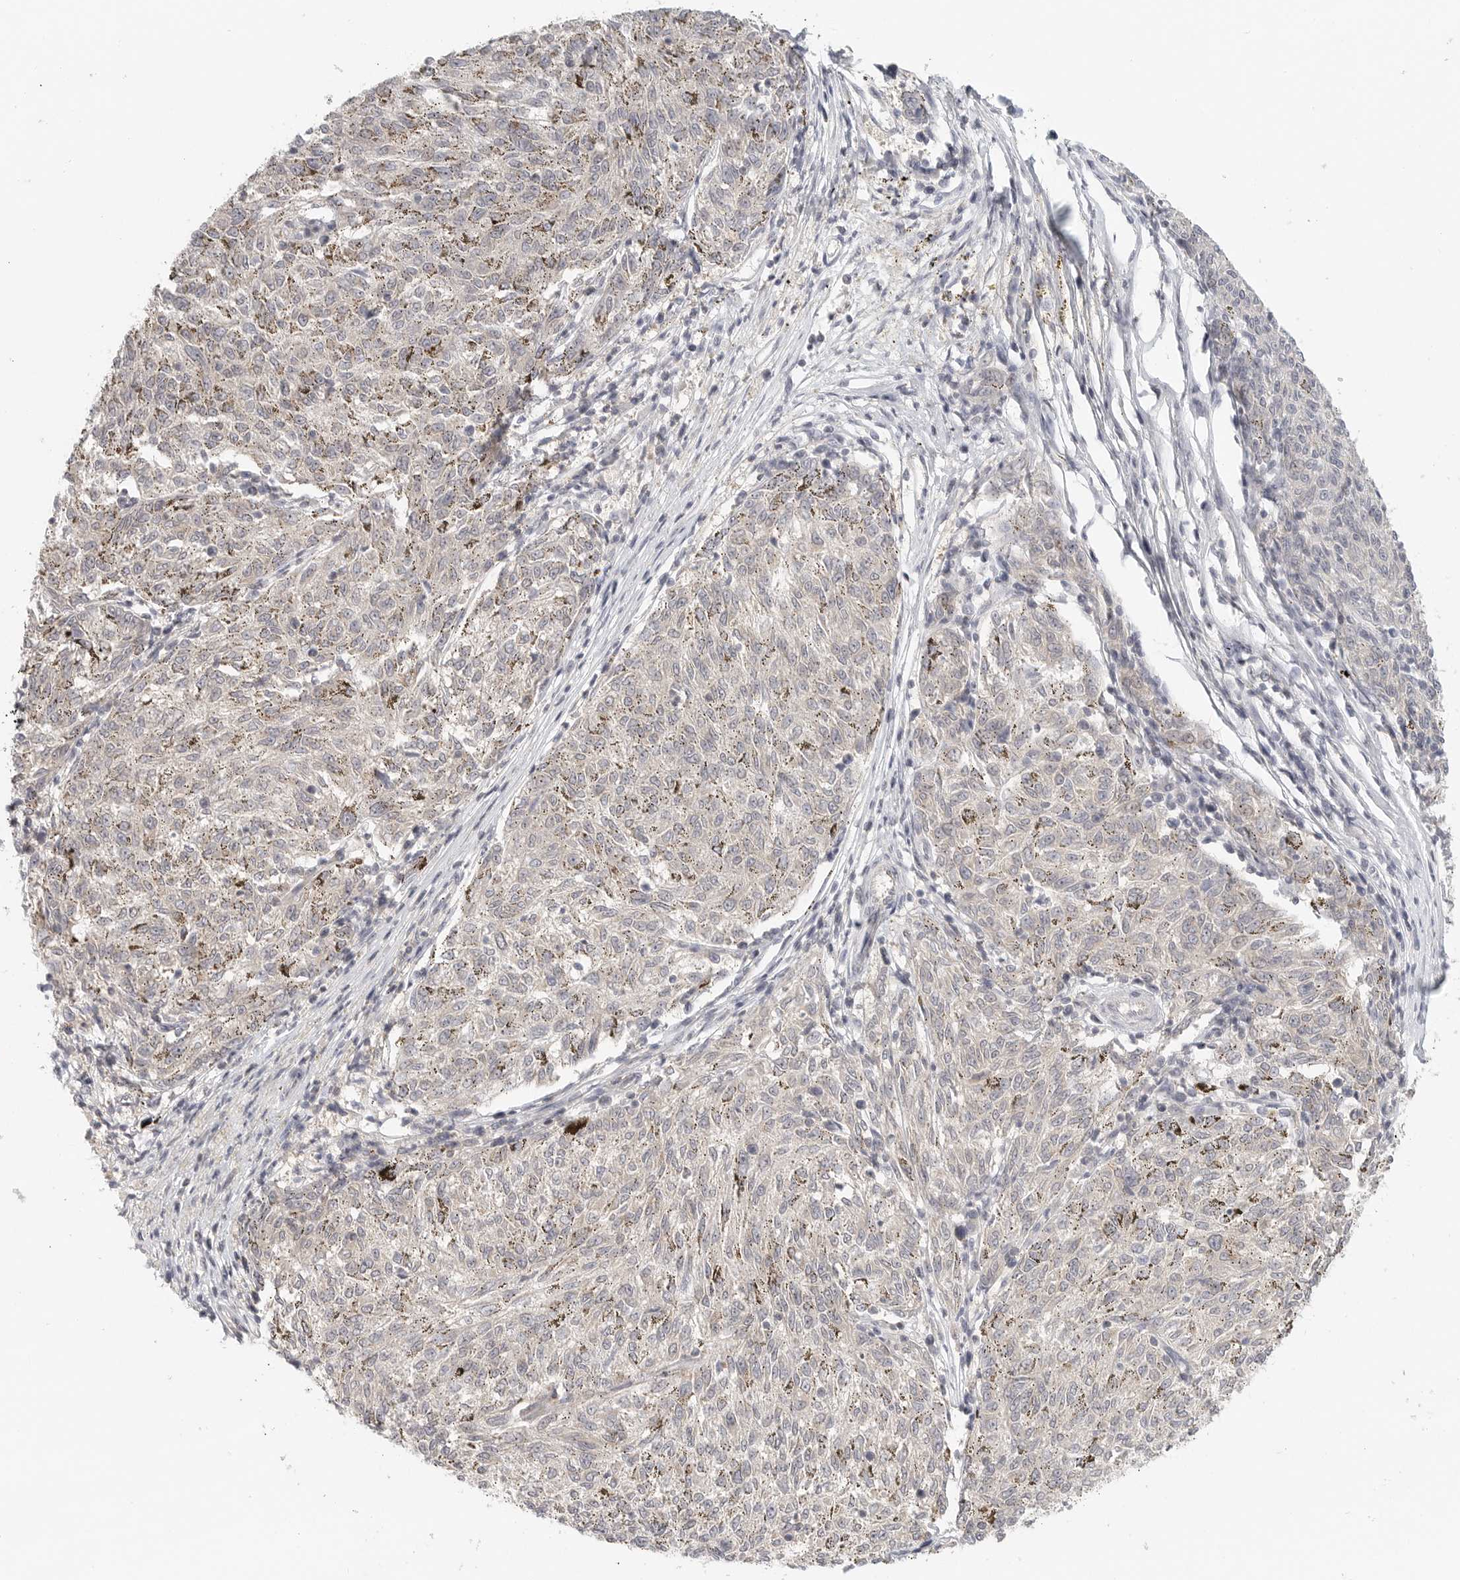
{"staining": {"intensity": "negative", "quantity": "none", "location": "none"}, "tissue": "melanoma", "cell_type": "Tumor cells", "image_type": "cancer", "snomed": [{"axis": "morphology", "description": "Malignant melanoma, NOS"}, {"axis": "topography", "description": "Skin"}], "caption": "Tumor cells show no significant staining in malignant melanoma.", "gene": "HDAC6", "patient": {"sex": "female", "age": 72}}